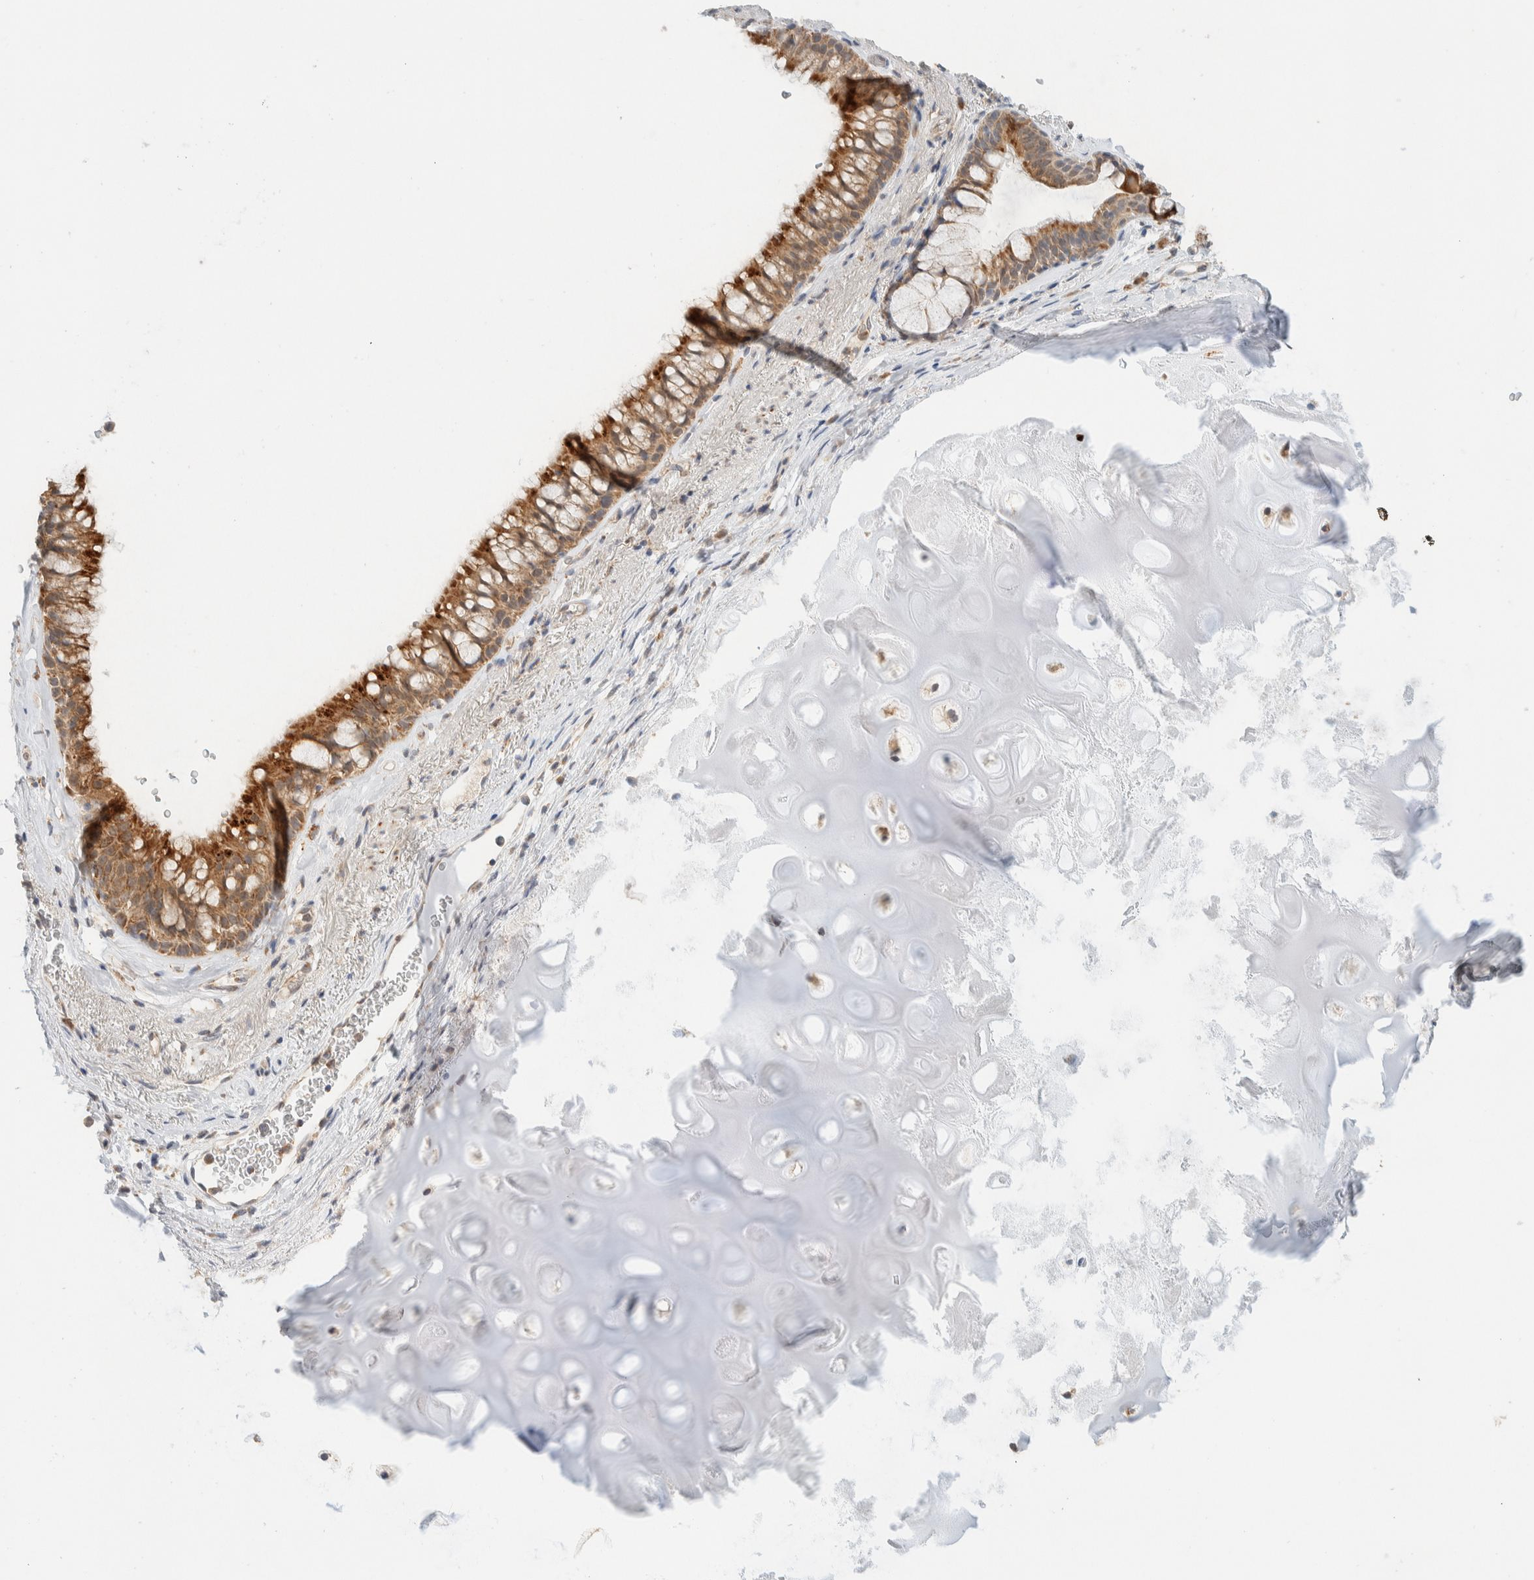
{"staining": {"intensity": "moderate", "quantity": ">75%", "location": "cytoplasmic/membranous"}, "tissue": "bronchus", "cell_type": "Respiratory epithelial cells", "image_type": "normal", "snomed": [{"axis": "morphology", "description": "Normal tissue, NOS"}, {"axis": "topography", "description": "Cartilage tissue"}, {"axis": "topography", "description": "Bronchus"}], "caption": "IHC of benign bronchus demonstrates medium levels of moderate cytoplasmic/membranous staining in about >75% of respiratory epithelial cells.", "gene": "MRPL41", "patient": {"sex": "female", "age": 53}}